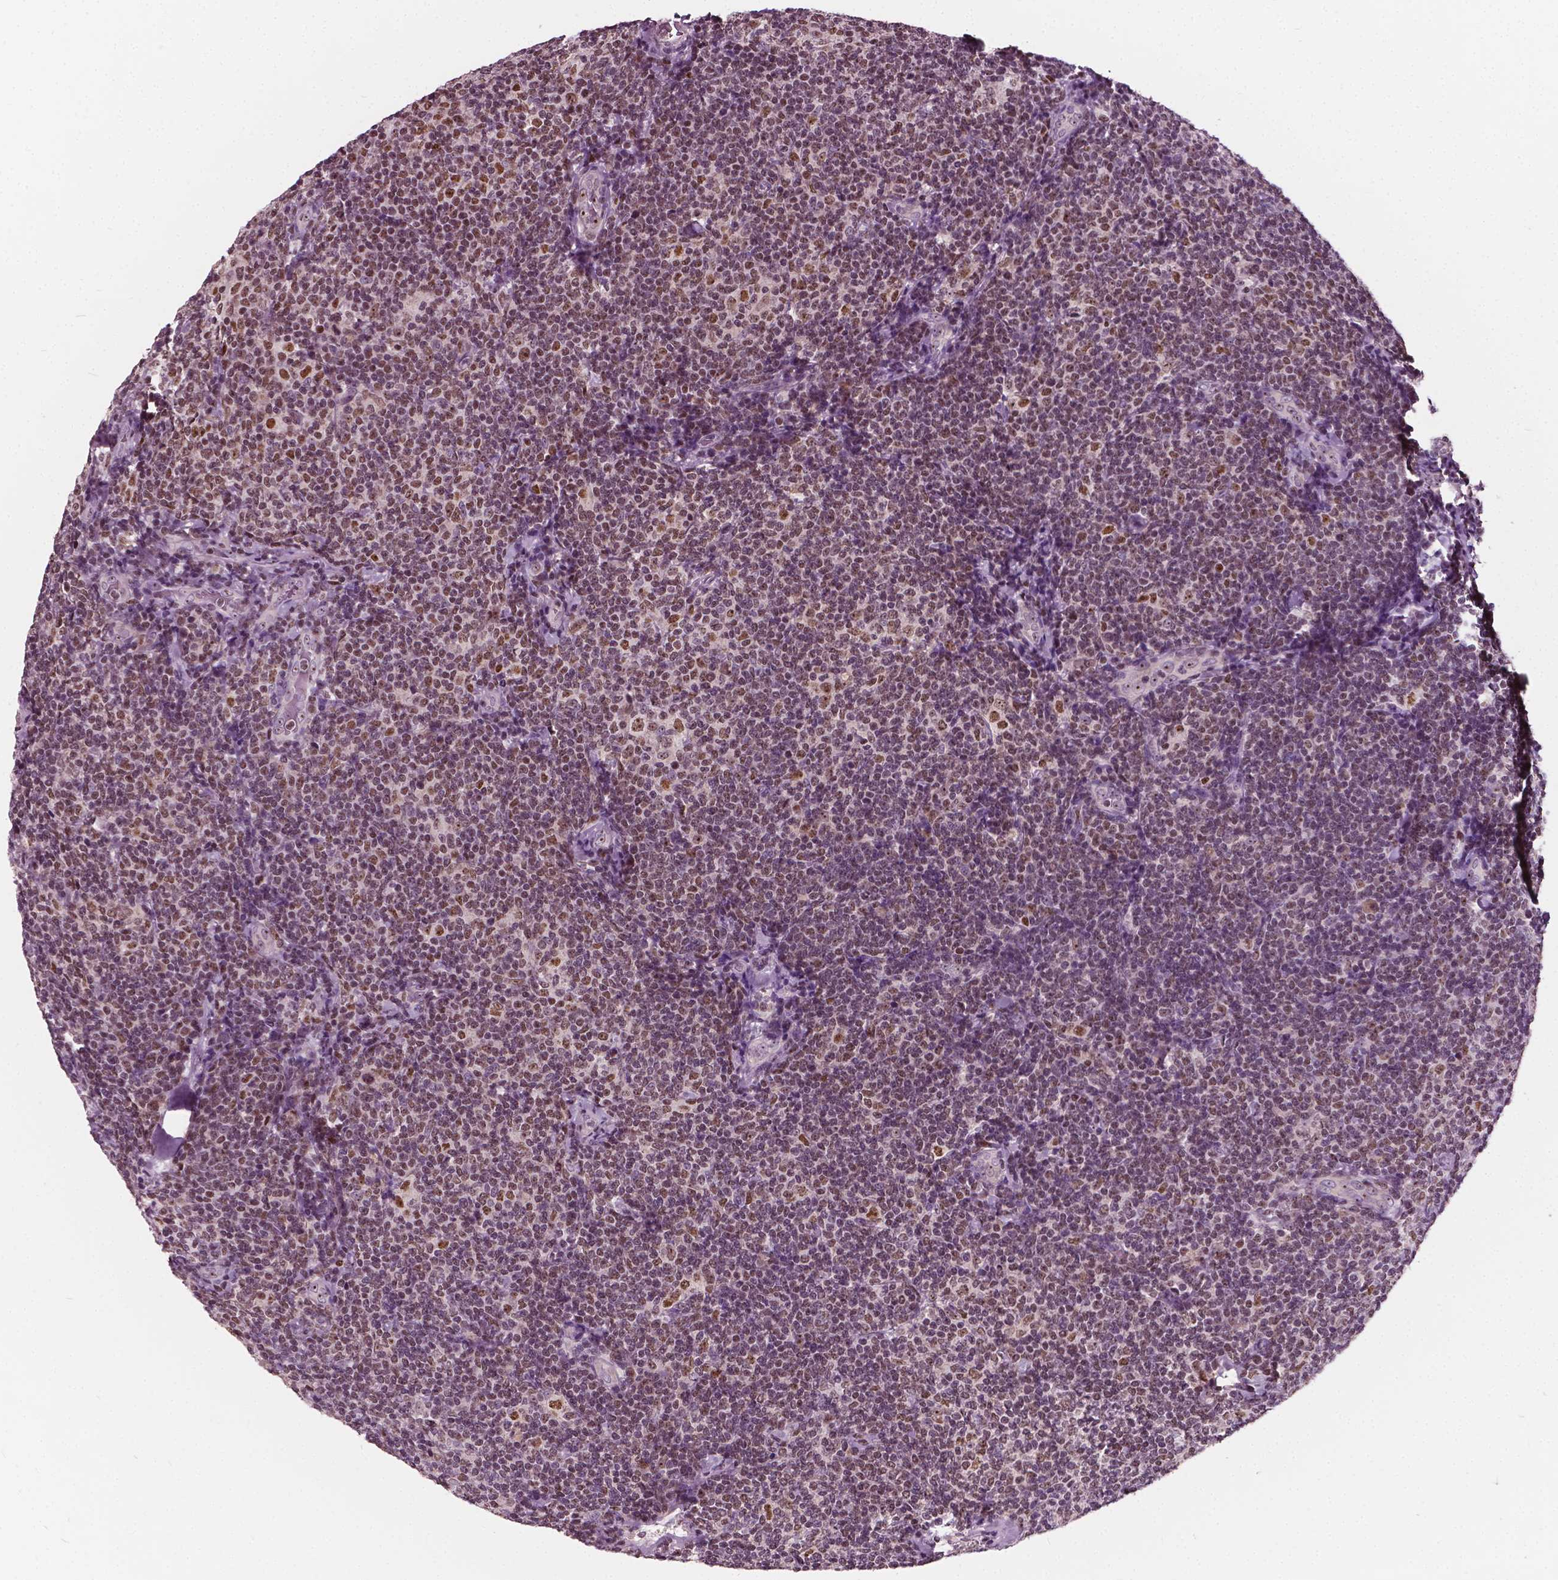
{"staining": {"intensity": "moderate", "quantity": ">75%", "location": "nuclear"}, "tissue": "lymphoma", "cell_type": "Tumor cells", "image_type": "cancer", "snomed": [{"axis": "morphology", "description": "Malignant lymphoma, non-Hodgkin's type, Low grade"}, {"axis": "topography", "description": "Lymph node"}], "caption": "Human low-grade malignant lymphoma, non-Hodgkin's type stained with a brown dye shows moderate nuclear positive expression in about >75% of tumor cells.", "gene": "ODF3L2", "patient": {"sex": "female", "age": 56}}